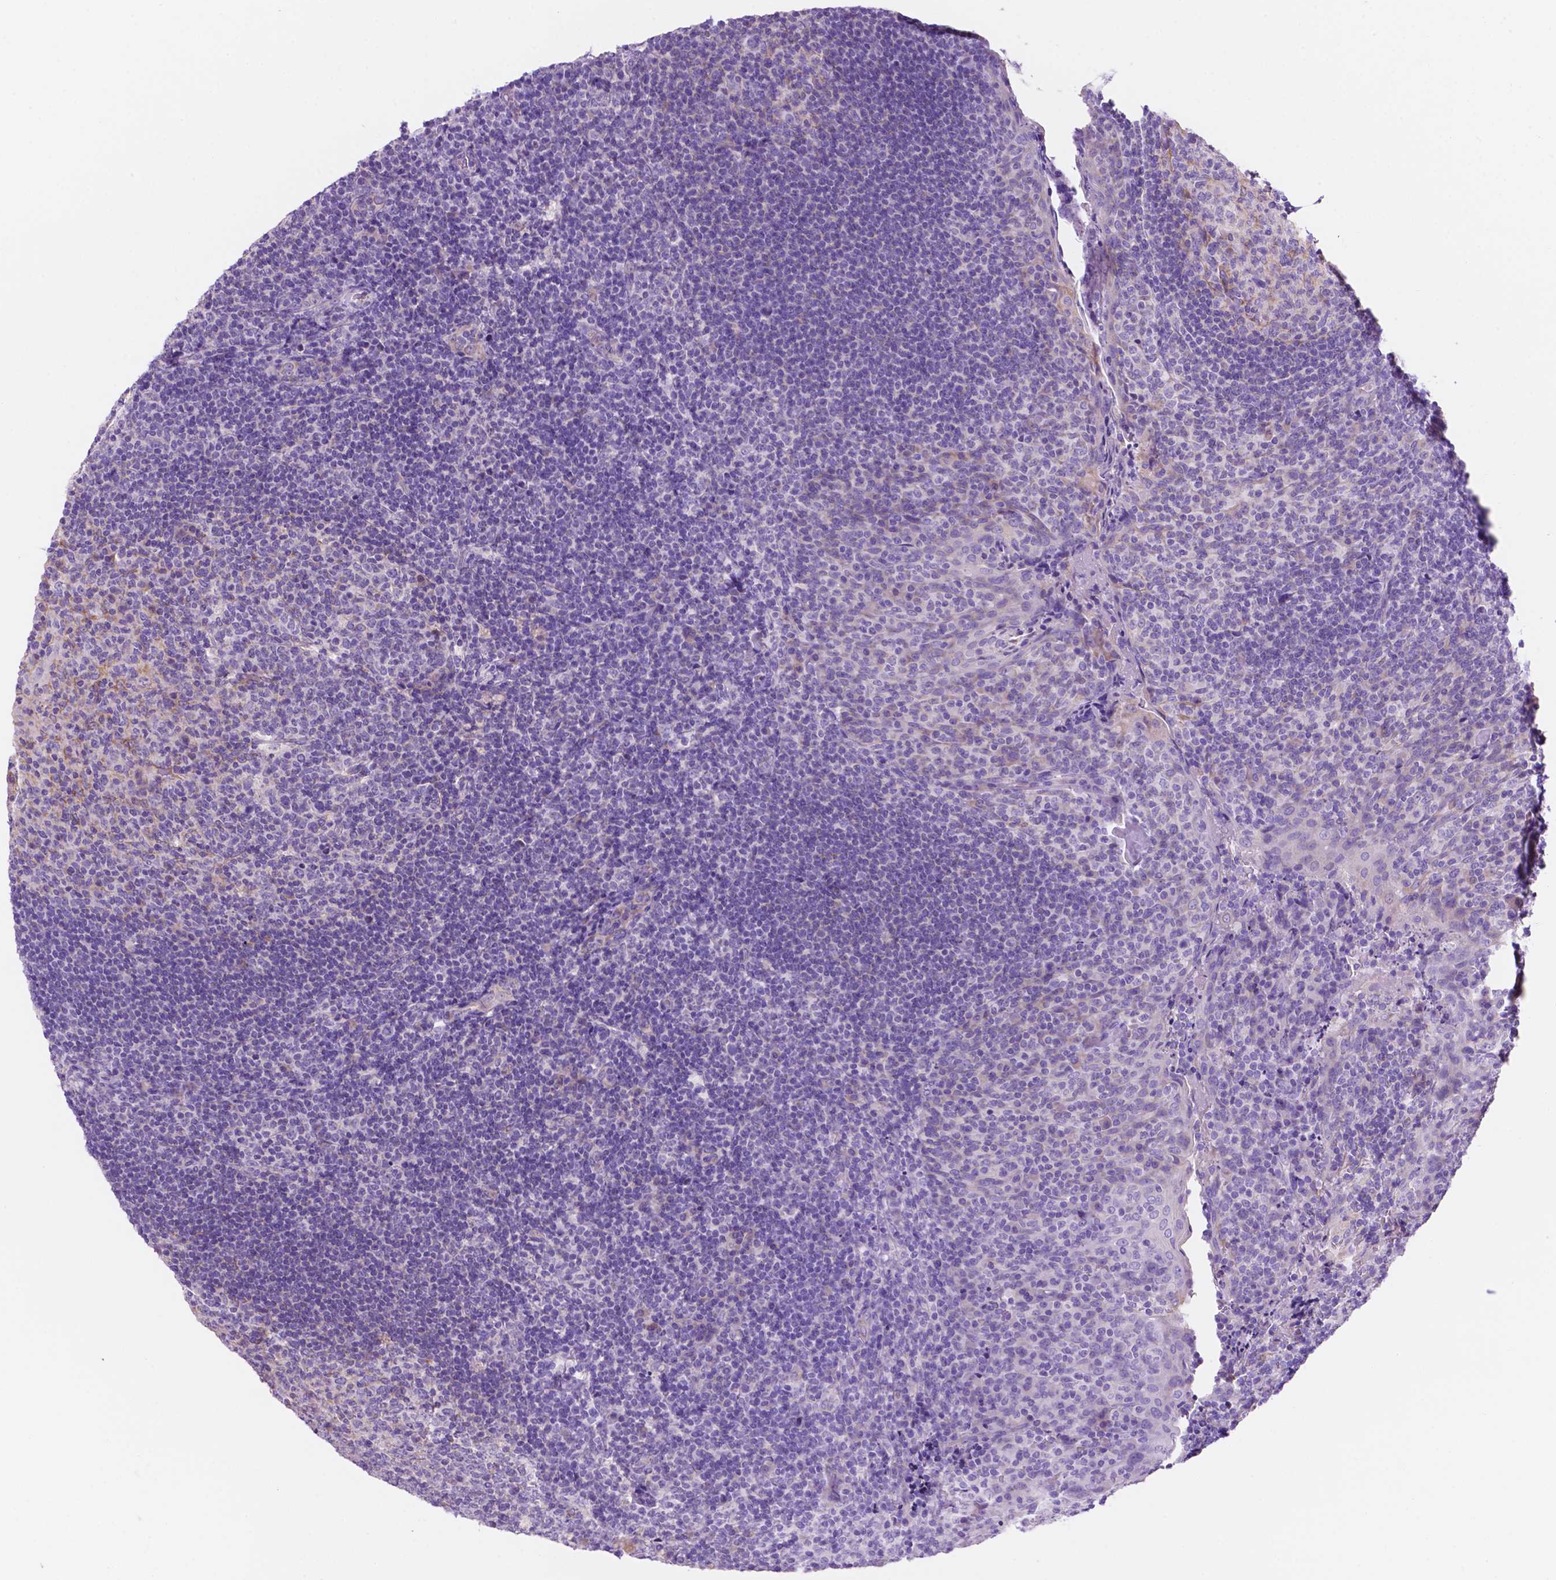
{"staining": {"intensity": "weak", "quantity": "<25%", "location": "cytoplasmic/membranous"}, "tissue": "tonsil", "cell_type": "Germinal center cells", "image_type": "normal", "snomed": [{"axis": "morphology", "description": "Normal tissue, NOS"}, {"axis": "topography", "description": "Tonsil"}], "caption": "A high-resolution micrograph shows immunohistochemistry staining of benign tonsil, which exhibits no significant staining in germinal center cells. (DAB IHC with hematoxylin counter stain).", "gene": "CEACAM7", "patient": {"sex": "female", "age": 10}}